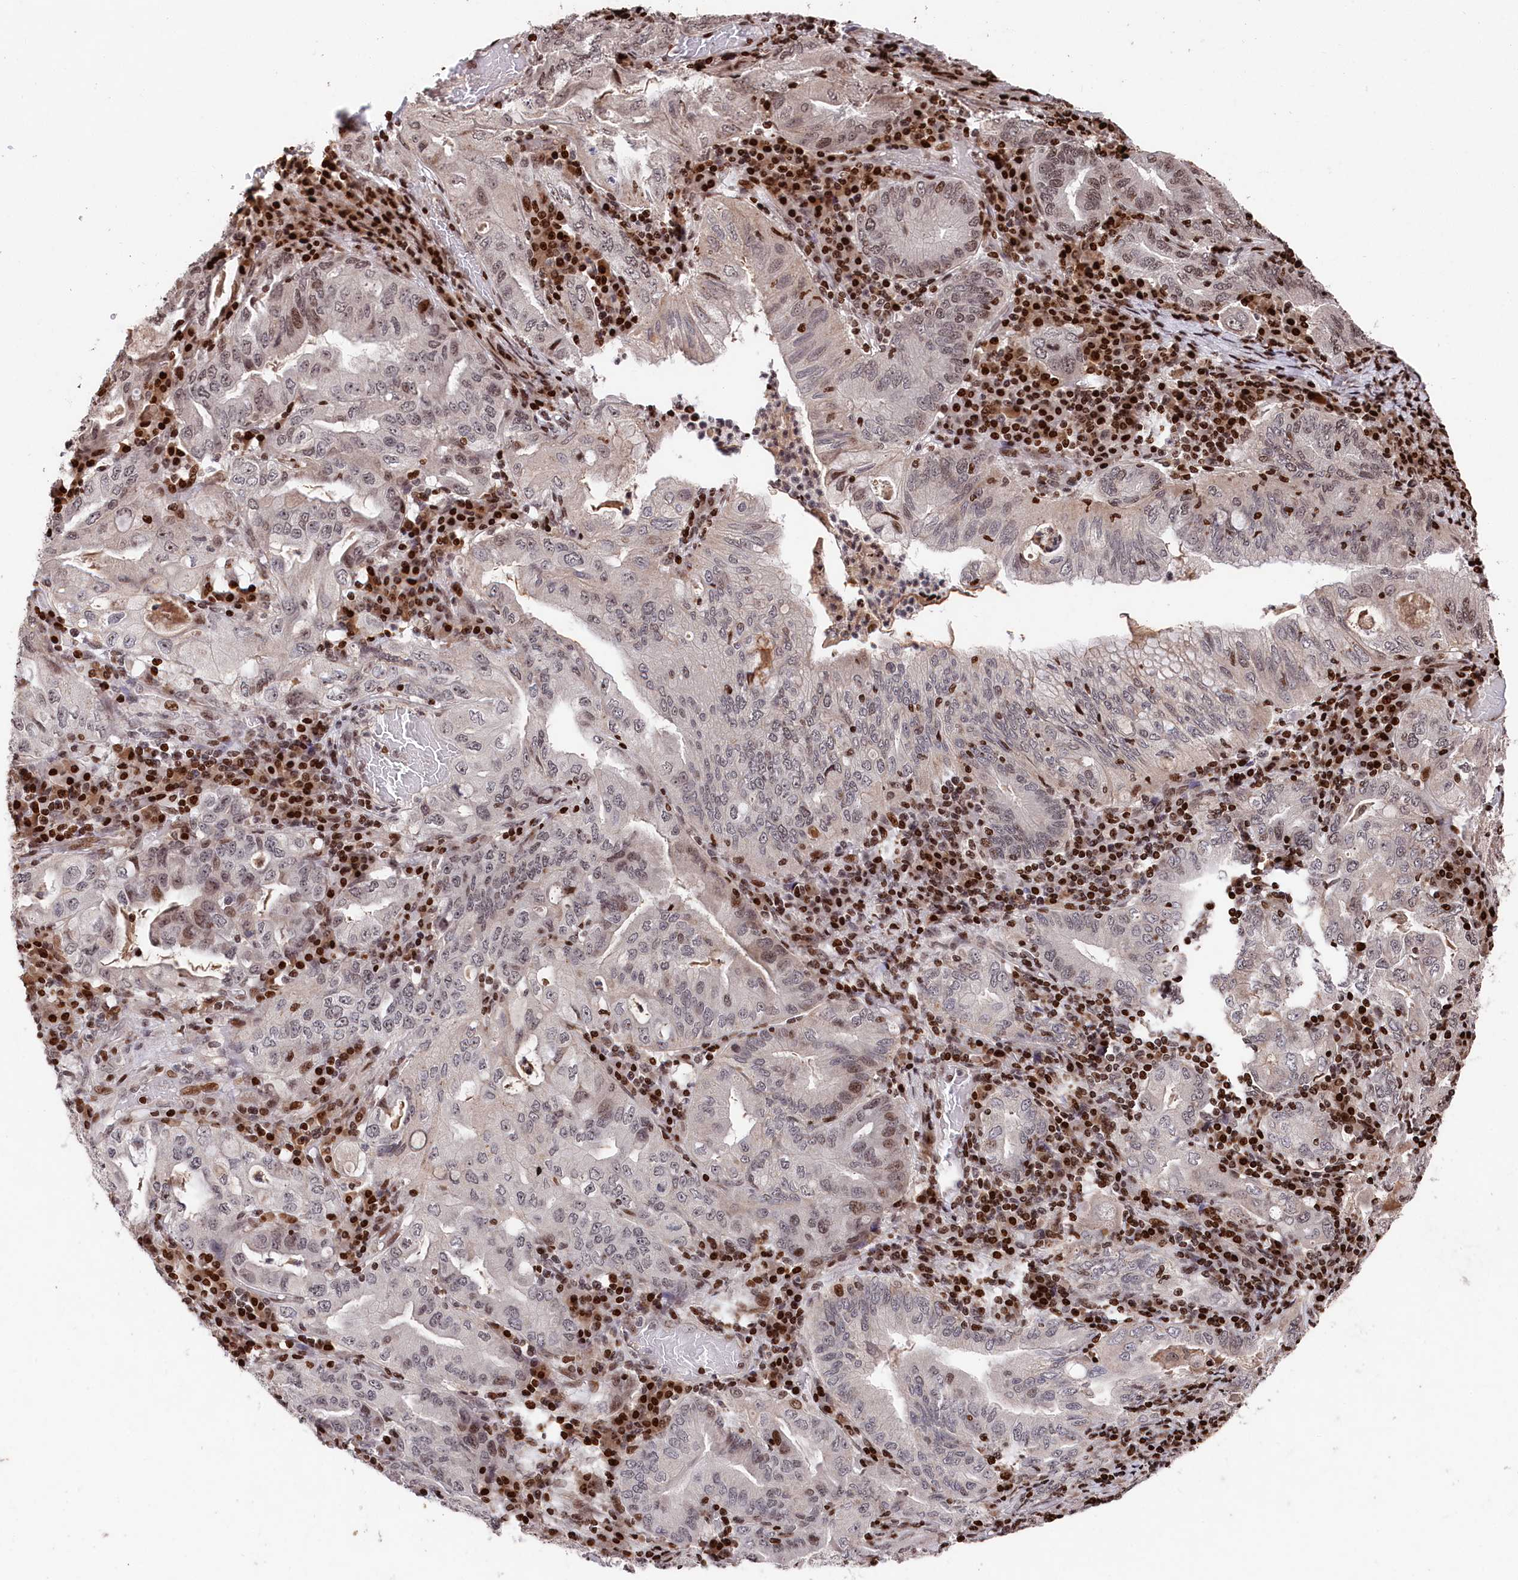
{"staining": {"intensity": "weak", "quantity": "<25%", "location": "cytoplasmic/membranous,nuclear"}, "tissue": "stomach cancer", "cell_type": "Tumor cells", "image_type": "cancer", "snomed": [{"axis": "morphology", "description": "Normal tissue, NOS"}, {"axis": "morphology", "description": "Adenocarcinoma, NOS"}, {"axis": "topography", "description": "Esophagus"}, {"axis": "topography", "description": "Stomach, upper"}, {"axis": "topography", "description": "Peripheral nerve tissue"}], "caption": "Stomach adenocarcinoma was stained to show a protein in brown. There is no significant expression in tumor cells. (IHC, brightfield microscopy, high magnification).", "gene": "MCF2L2", "patient": {"sex": "male", "age": 62}}